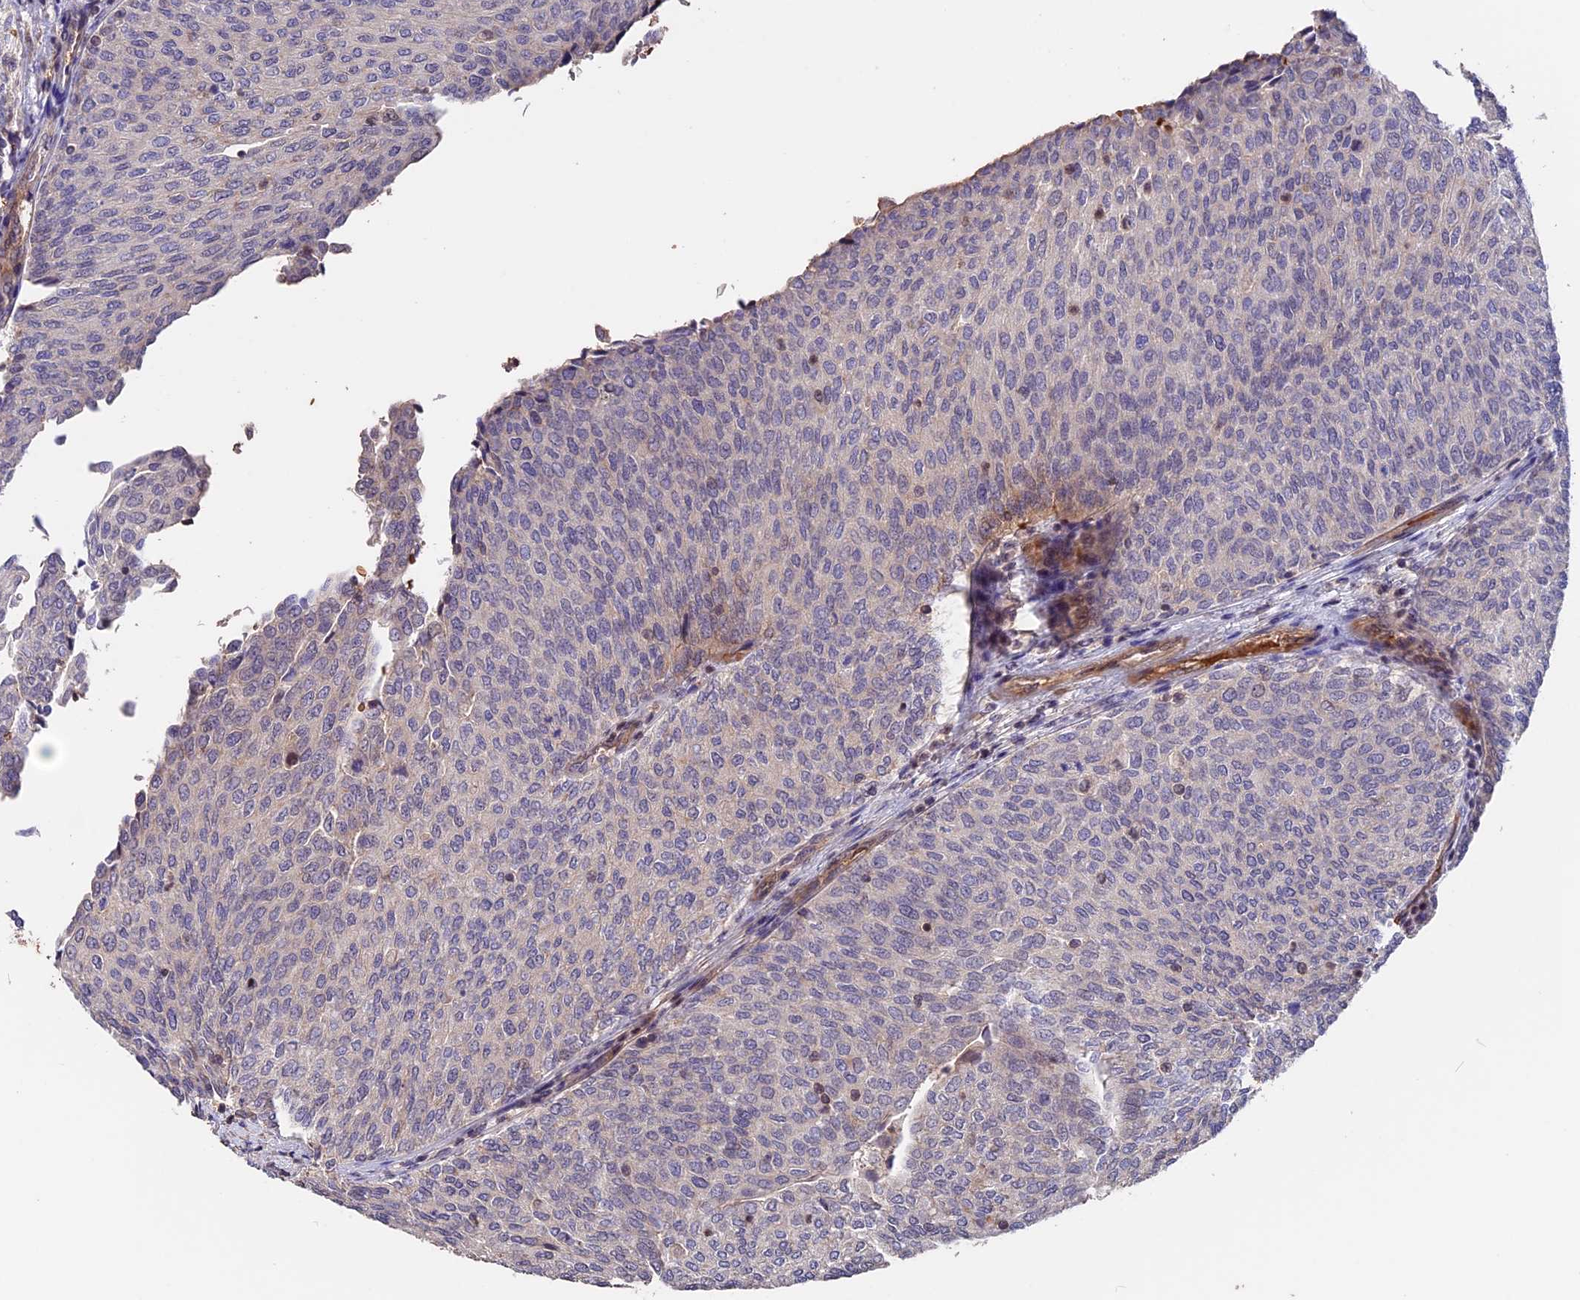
{"staining": {"intensity": "negative", "quantity": "none", "location": "none"}, "tissue": "urothelial cancer", "cell_type": "Tumor cells", "image_type": "cancer", "snomed": [{"axis": "morphology", "description": "Urothelial carcinoma, Low grade"}, {"axis": "topography", "description": "Urinary bladder"}], "caption": "An immunohistochemistry image of urothelial carcinoma (low-grade) is shown. There is no staining in tumor cells of urothelial carcinoma (low-grade). Nuclei are stained in blue.", "gene": "ZC3H10", "patient": {"sex": "female", "age": 79}}